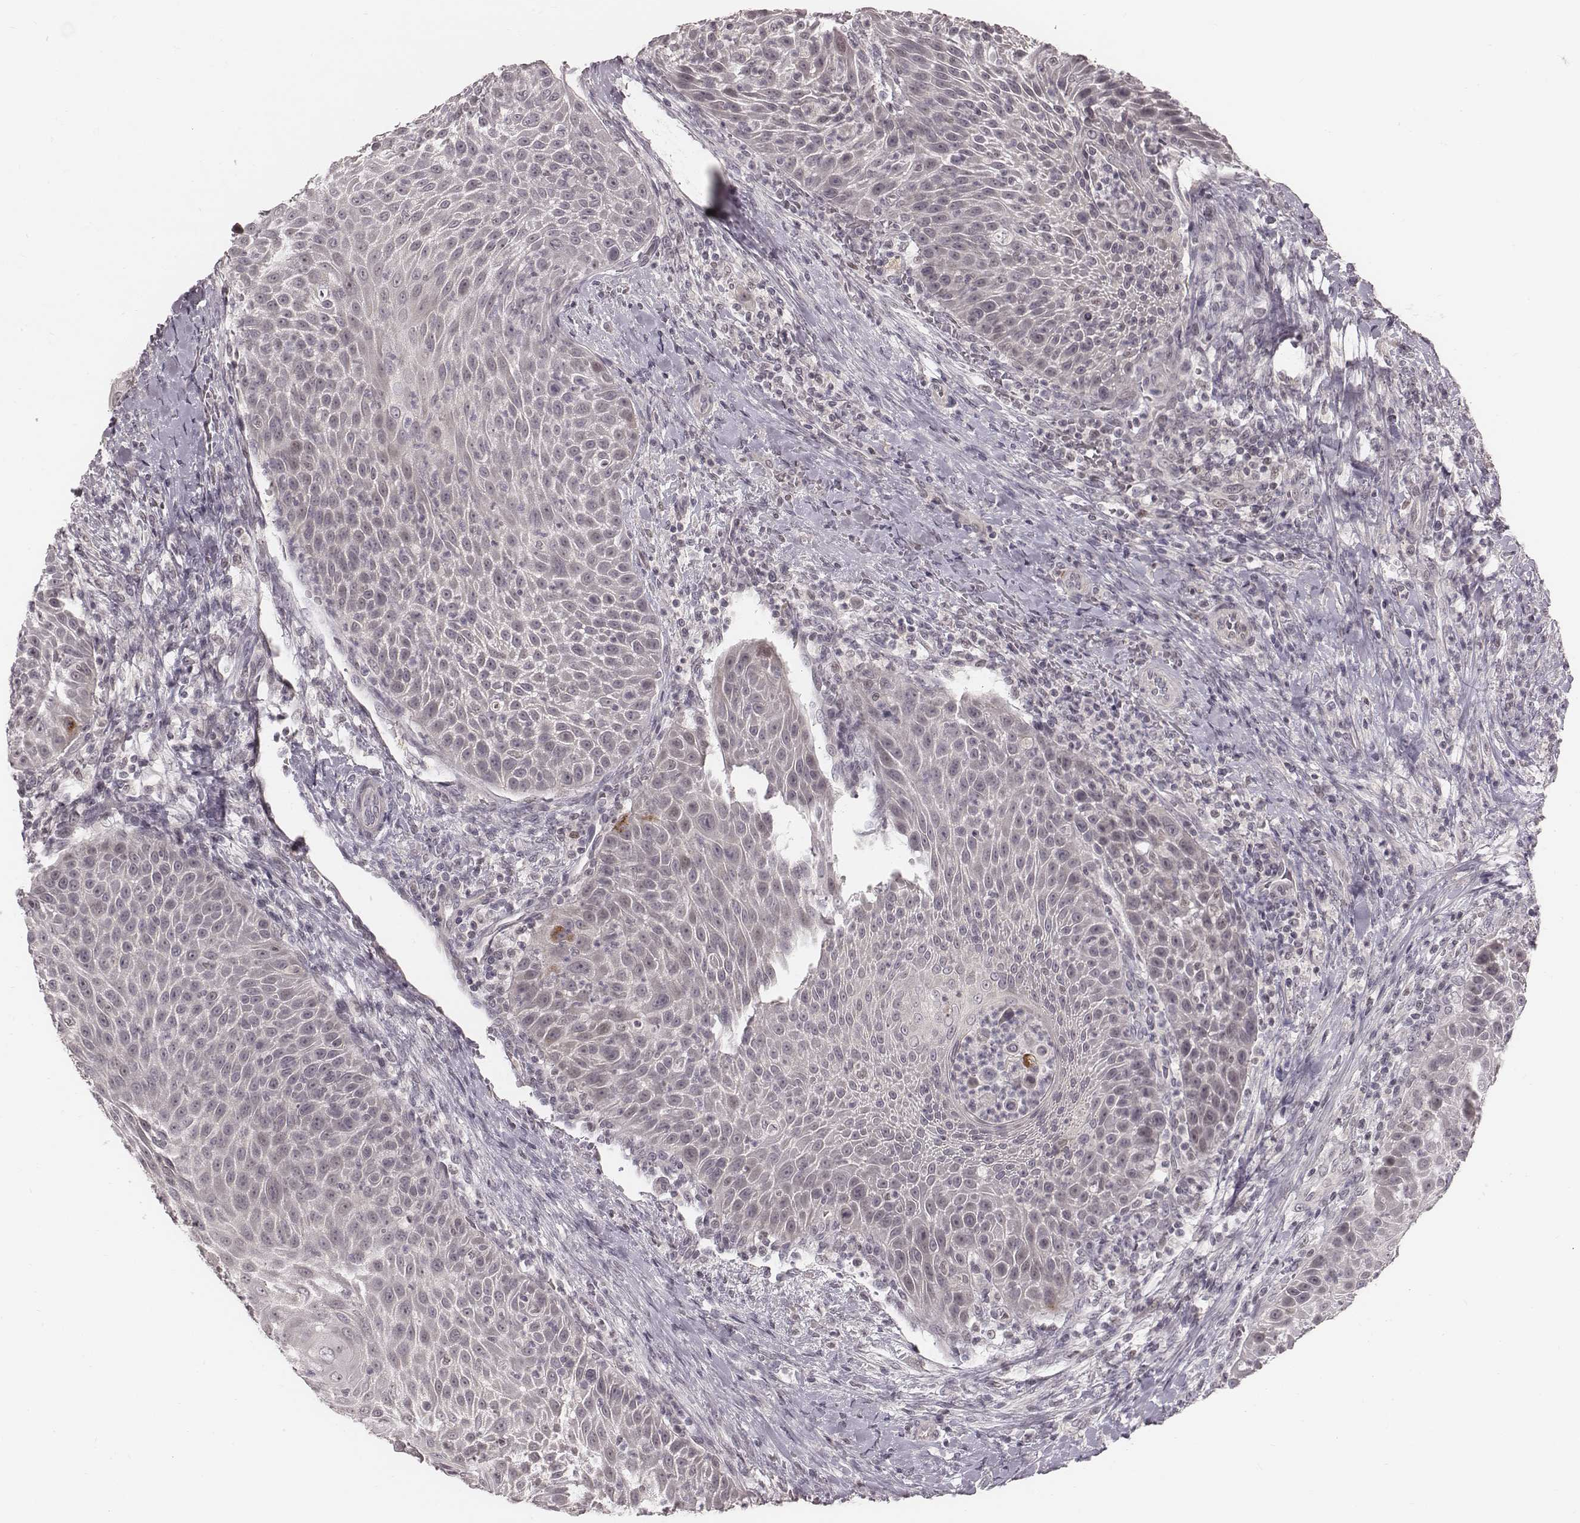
{"staining": {"intensity": "negative", "quantity": "none", "location": "none"}, "tissue": "head and neck cancer", "cell_type": "Tumor cells", "image_type": "cancer", "snomed": [{"axis": "morphology", "description": "Squamous cell carcinoma, NOS"}, {"axis": "topography", "description": "Head-Neck"}], "caption": "A micrograph of head and neck cancer (squamous cell carcinoma) stained for a protein exhibits no brown staining in tumor cells. (Stains: DAB (3,3'-diaminobenzidine) immunohistochemistry (IHC) with hematoxylin counter stain, Microscopy: brightfield microscopy at high magnification).", "gene": "IQCG", "patient": {"sex": "male", "age": 69}}